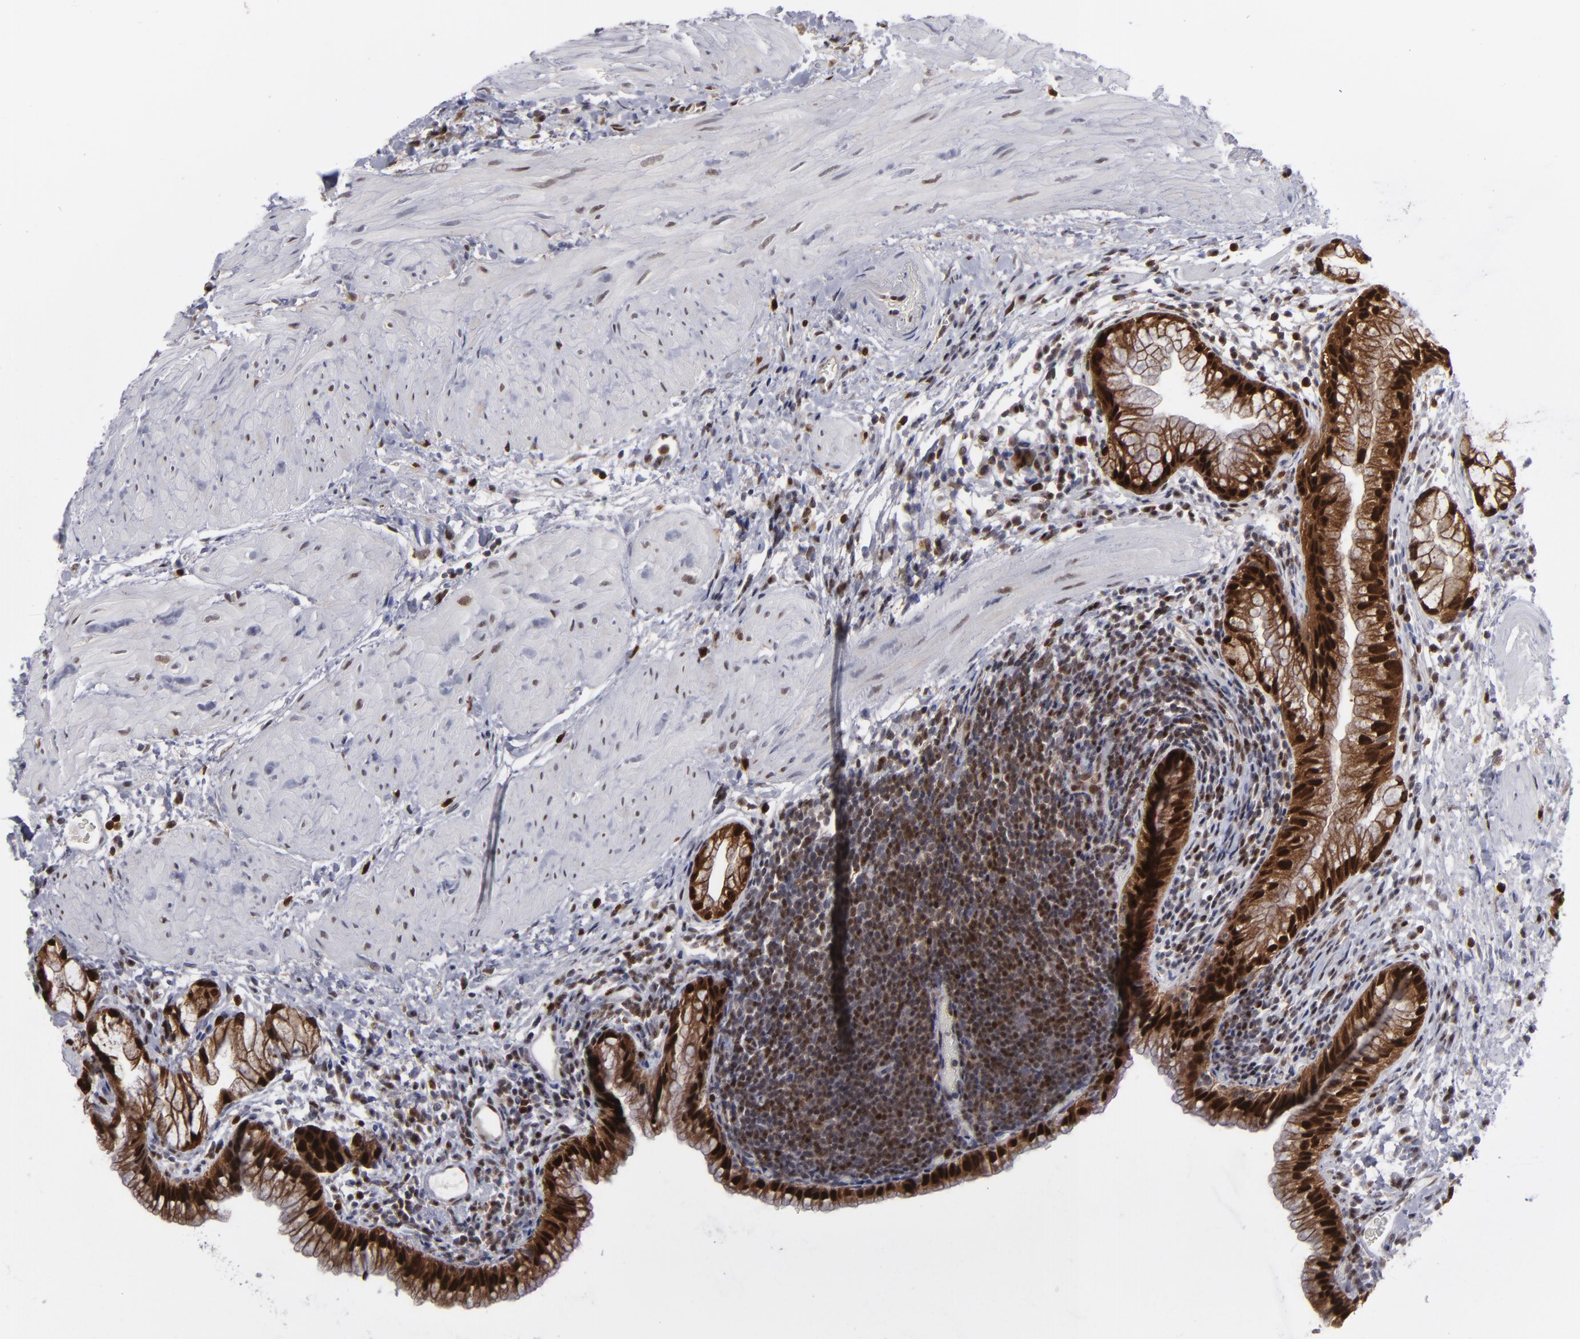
{"staining": {"intensity": "moderate", "quantity": ">75%", "location": "cytoplasmic/membranous,nuclear"}, "tissue": "gallbladder", "cell_type": "Glandular cells", "image_type": "normal", "snomed": [{"axis": "morphology", "description": "Normal tissue, NOS"}, {"axis": "morphology", "description": "Inflammation, NOS"}, {"axis": "topography", "description": "Gallbladder"}], "caption": "Gallbladder stained with a brown dye exhibits moderate cytoplasmic/membranous,nuclear positive expression in about >75% of glandular cells.", "gene": "GSR", "patient": {"sex": "male", "age": 66}}